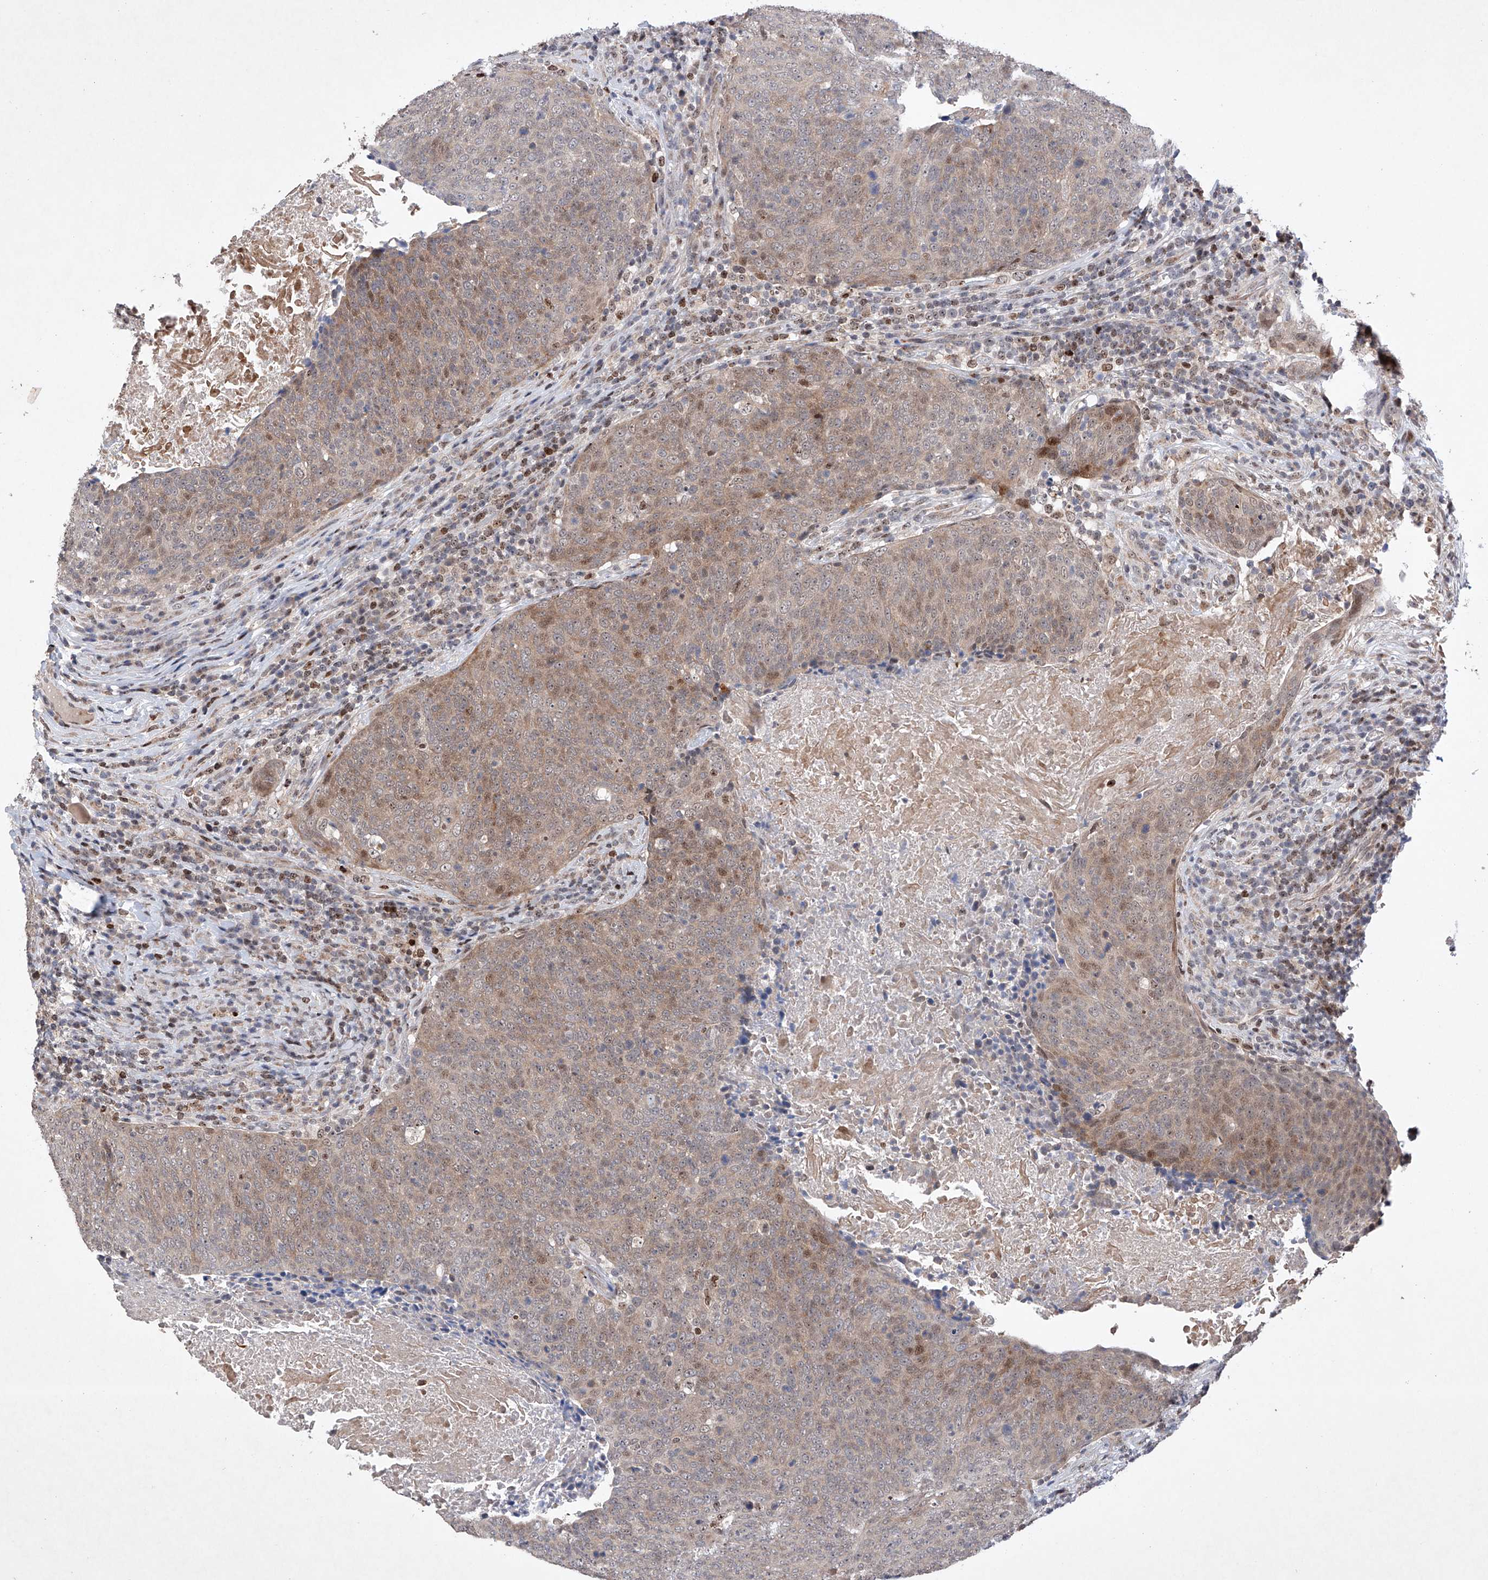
{"staining": {"intensity": "weak", "quantity": "25%-75%", "location": "cytoplasmic/membranous,nuclear"}, "tissue": "head and neck cancer", "cell_type": "Tumor cells", "image_type": "cancer", "snomed": [{"axis": "morphology", "description": "Squamous cell carcinoma, NOS"}, {"axis": "morphology", "description": "Squamous cell carcinoma, metastatic, NOS"}, {"axis": "topography", "description": "Lymph node"}, {"axis": "topography", "description": "Head-Neck"}], "caption": "Head and neck cancer stained with immunohistochemistry exhibits weak cytoplasmic/membranous and nuclear expression in about 25%-75% of tumor cells.", "gene": "AFG1L", "patient": {"sex": "male", "age": 62}}